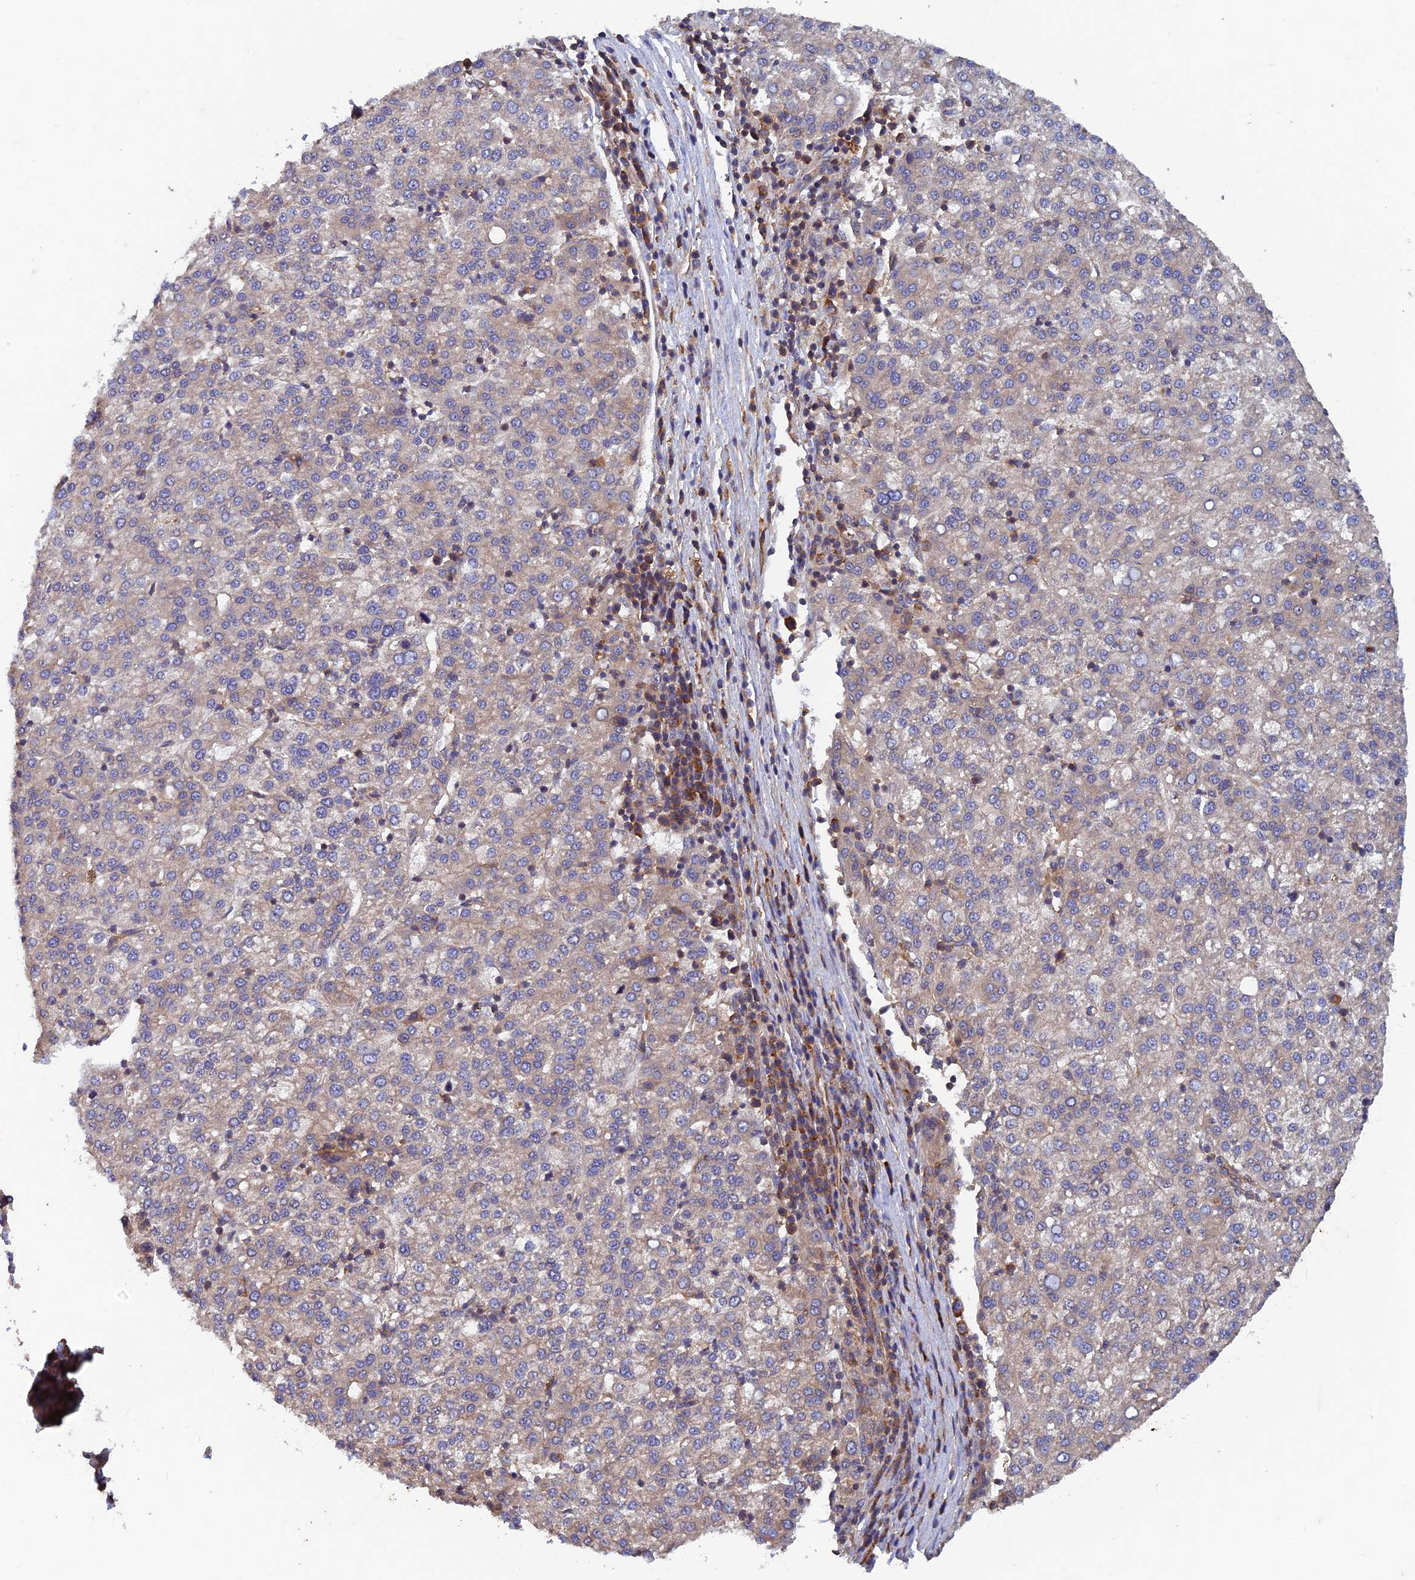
{"staining": {"intensity": "moderate", "quantity": "25%-75%", "location": "cytoplasmic/membranous"}, "tissue": "liver cancer", "cell_type": "Tumor cells", "image_type": "cancer", "snomed": [{"axis": "morphology", "description": "Carcinoma, Hepatocellular, NOS"}, {"axis": "topography", "description": "Liver"}], "caption": "Liver cancer (hepatocellular carcinoma) tissue displays moderate cytoplasmic/membranous positivity in about 25%-75% of tumor cells, visualized by immunohistochemistry.", "gene": "NCAPG", "patient": {"sex": "female", "age": 58}}